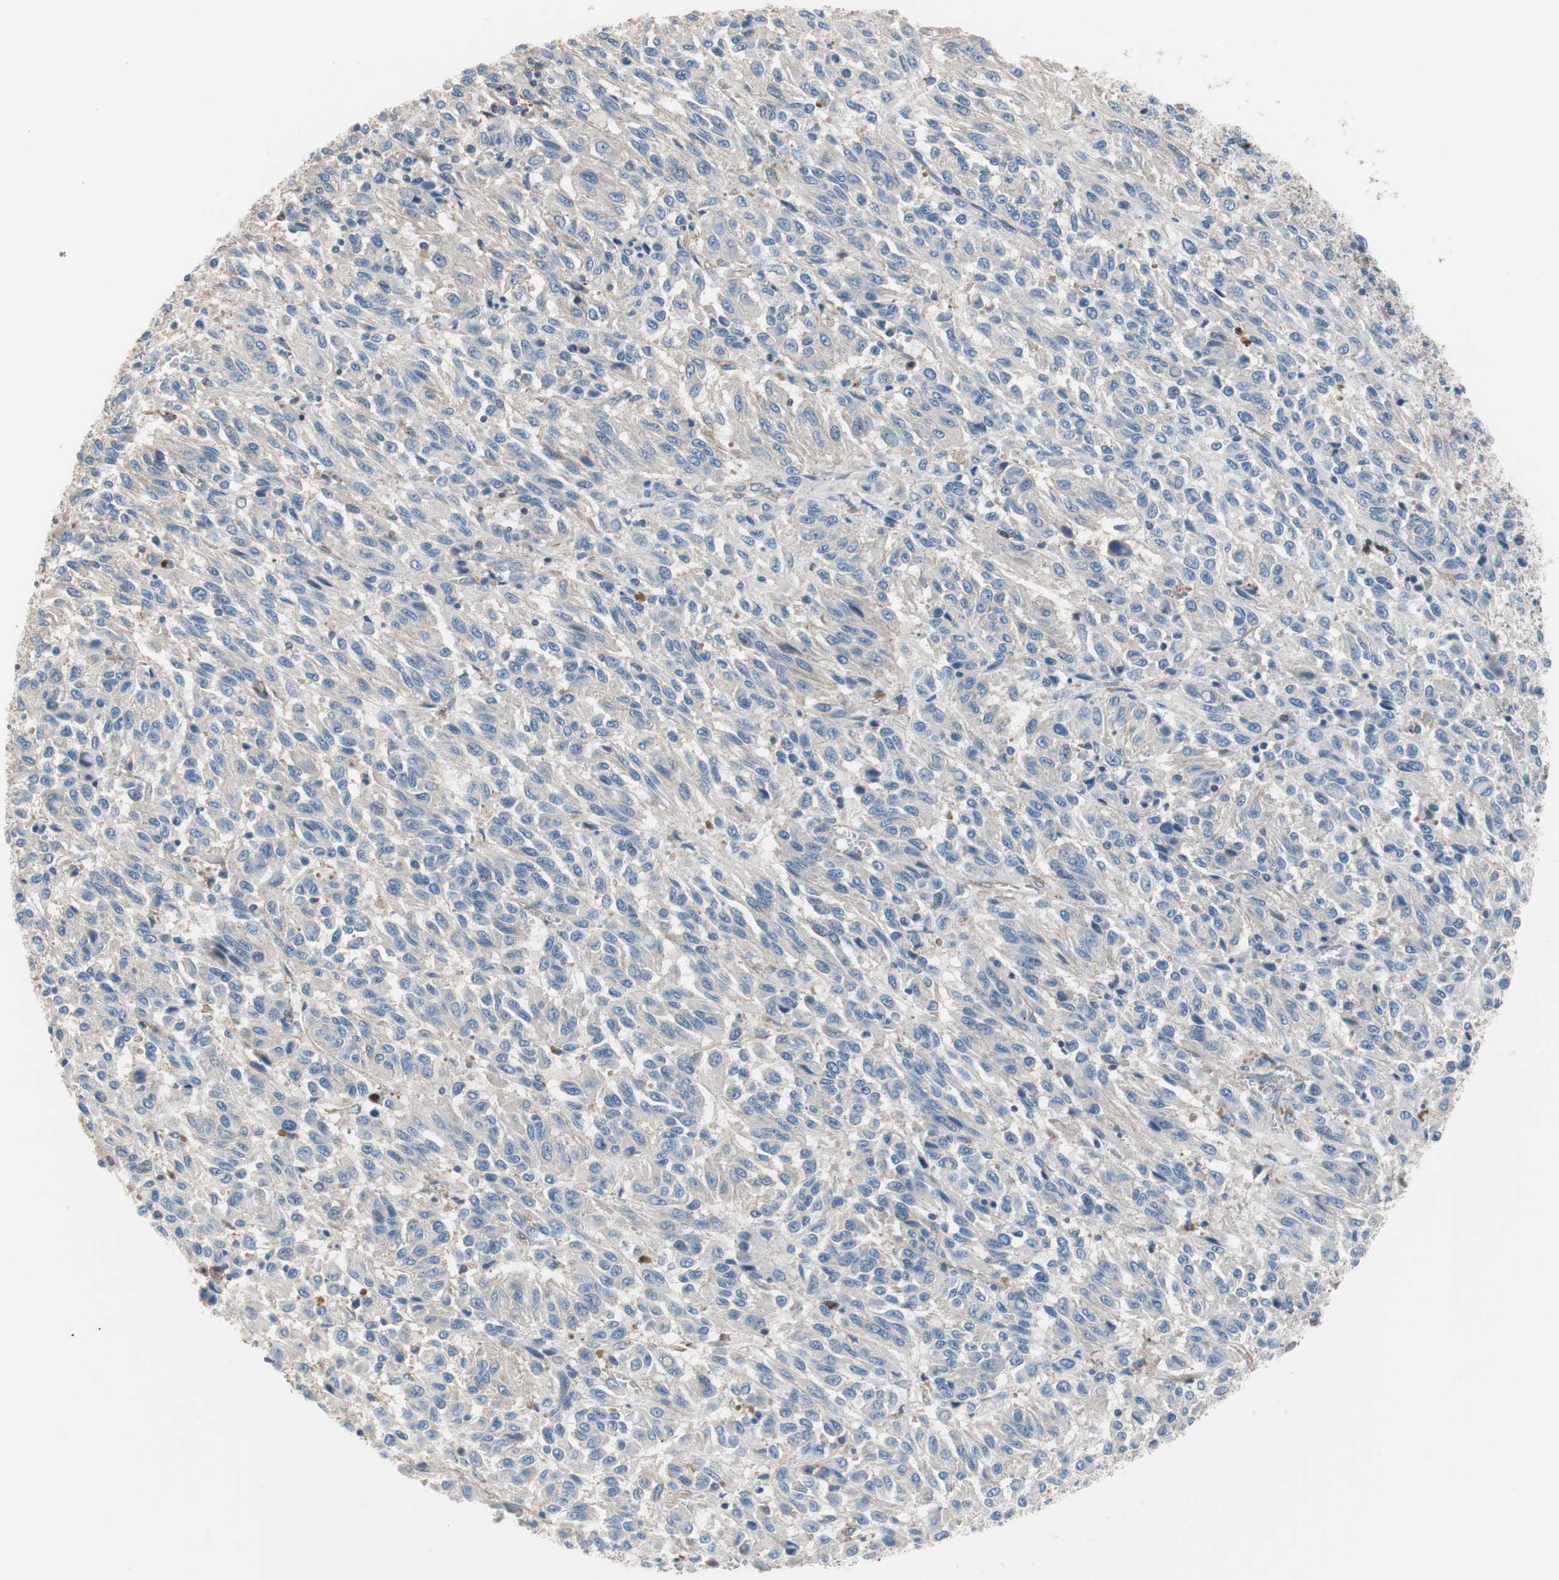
{"staining": {"intensity": "weak", "quantity": "25%-75%", "location": "cytoplasmic/membranous"}, "tissue": "melanoma", "cell_type": "Tumor cells", "image_type": "cancer", "snomed": [{"axis": "morphology", "description": "Malignant melanoma, Metastatic site"}, {"axis": "topography", "description": "Lung"}], "caption": "This is an image of immunohistochemistry staining of malignant melanoma (metastatic site), which shows weak staining in the cytoplasmic/membranous of tumor cells.", "gene": "GPR160", "patient": {"sex": "male", "age": 64}}